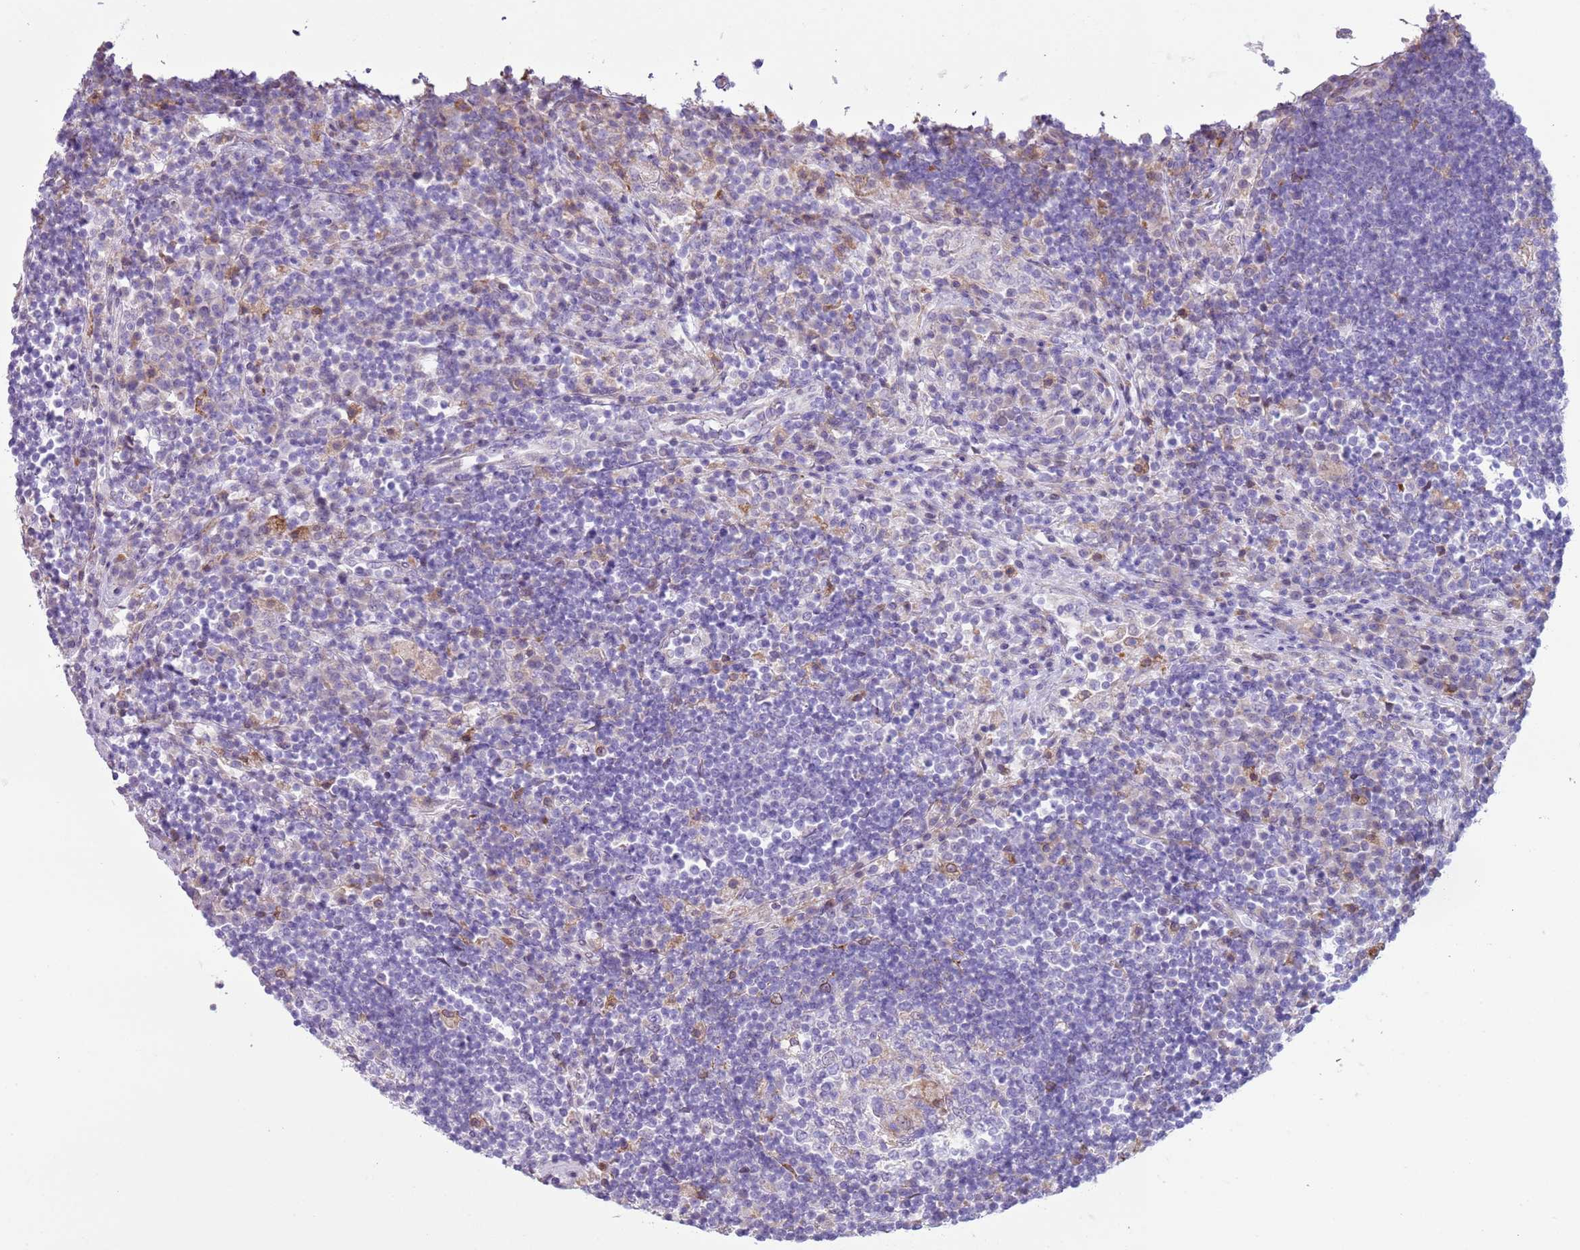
{"staining": {"intensity": "negative", "quantity": "none", "location": "none"}, "tissue": "lymph node", "cell_type": "Germinal center cells", "image_type": "normal", "snomed": [{"axis": "morphology", "description": "Normal tissue, NOS"}, {"axis": "topography", "description": "Lymph node"}], "caption": "IHC micrograph of unremarkable human lymph node stained for a protein (brown), which demonstrates no positivity in germinal center cells.", "gene": "OAF", "patient": {"sex": "female", "age": 53}}